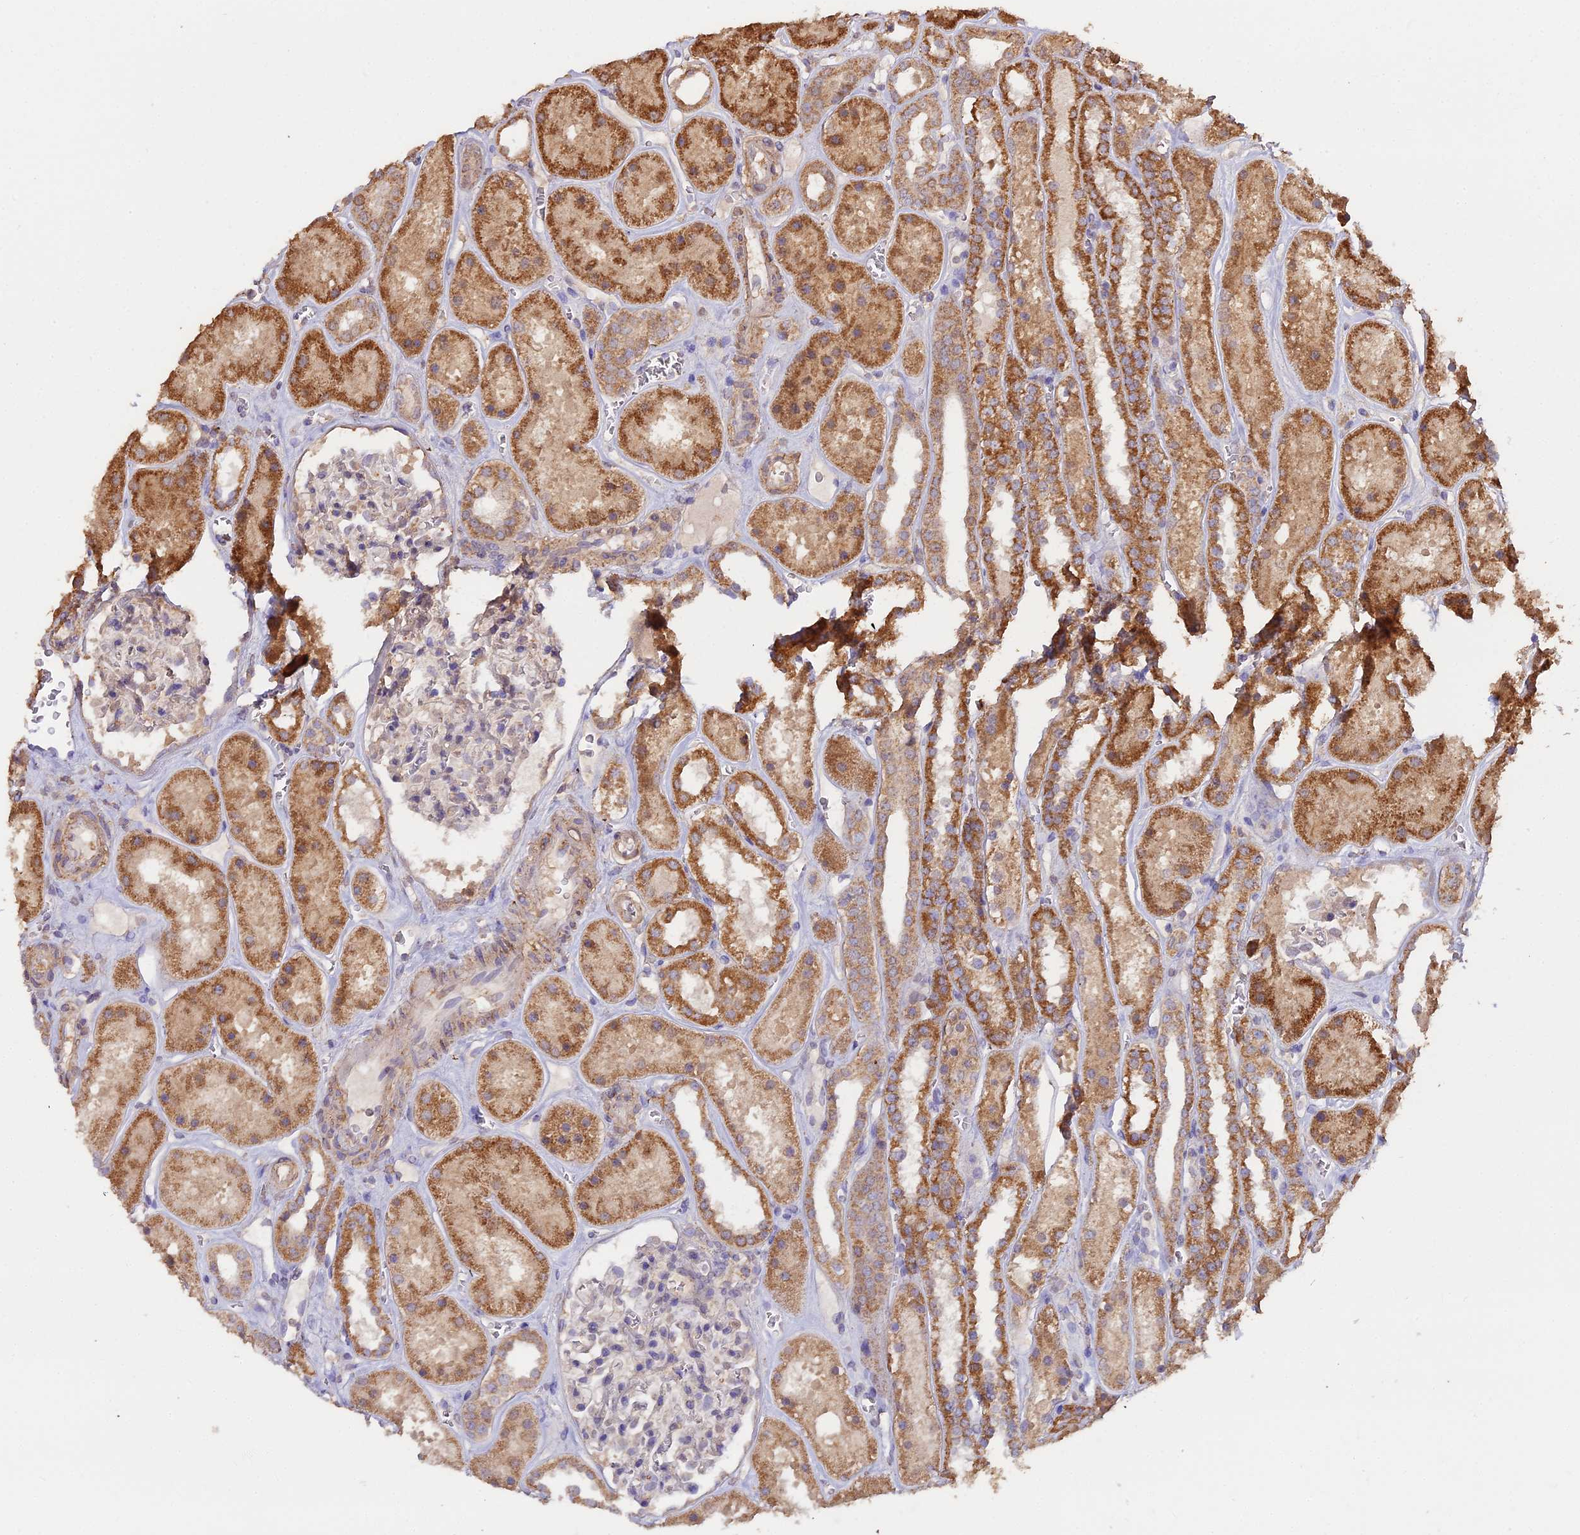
{"staining": {"intensity": "weak", "quantity": "<25%", "location": "cytoplasmic/membranous"}, "tissue": "kidney", "cell_type": "Cells in glomeruli", "image_type": "normal", "snomed": [{"axis": "morphology", "description": "Normal tissue, NOS"}, {"axis": "topography", "description": "Kidney"}], "caption": "Protein analysis of normal kidney reveals no significant staining in cells in glomeruli.", "gene": "METTL13", "patient": {"sex": "female", "age": 41}}